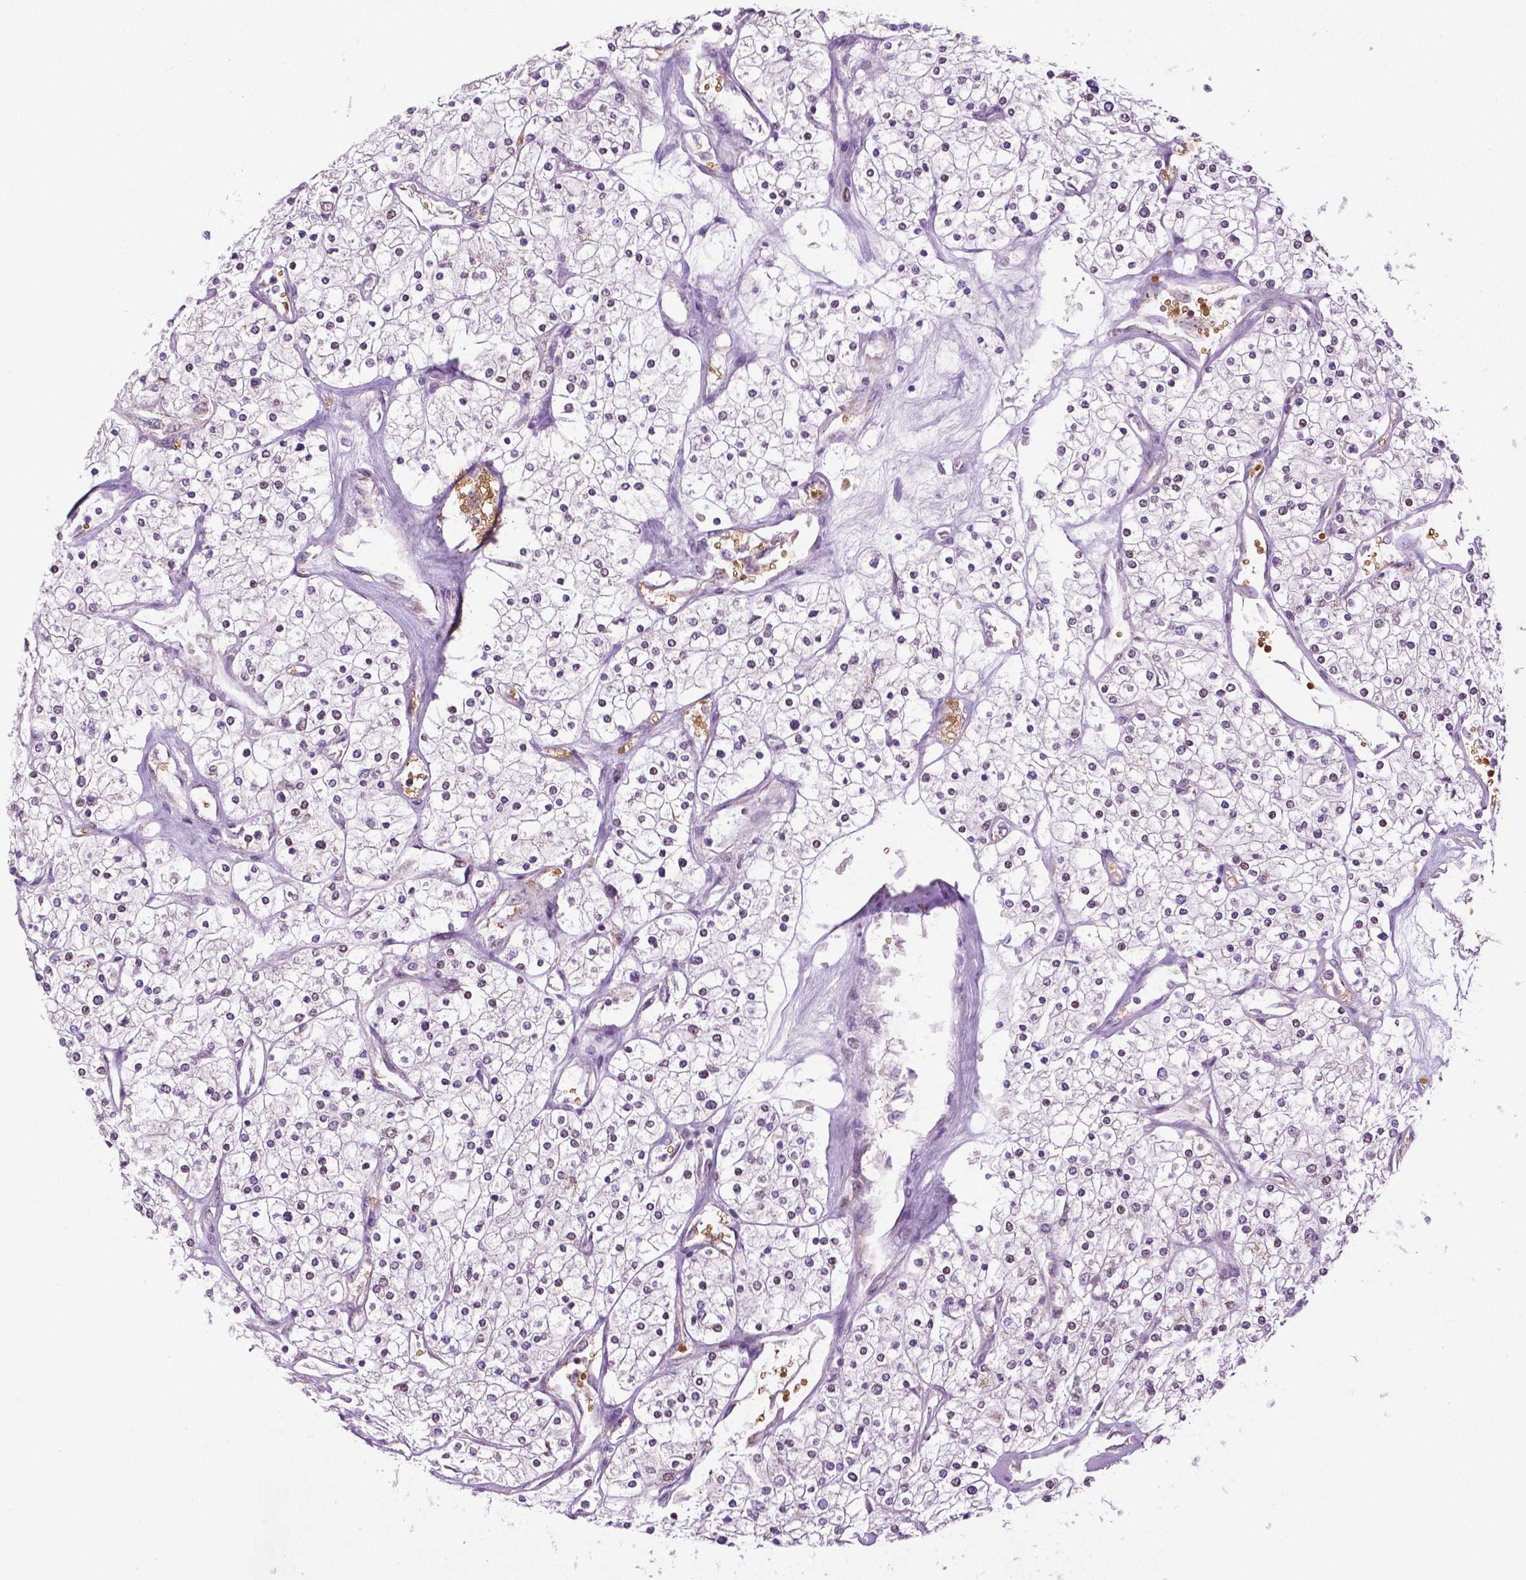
{"staining": {"intensity": "negative", "quantity": "none", "location": "none"}, "tissue": "renal cancer", "cell_type": "Tumor cells", "image_type": "cancer", "snomed": [{"axis": "morphology", "description": "Adenocarcinoma, NOS"}, {"axis": "topography", "description": "Kidney"}], "caption": "Immunohistochemistry of human renal cancer (adenocarcinoma) reveals no expression in tumor cells.", "gene": "ZNF41", "patient": {"sex": "male", "age": 80}}